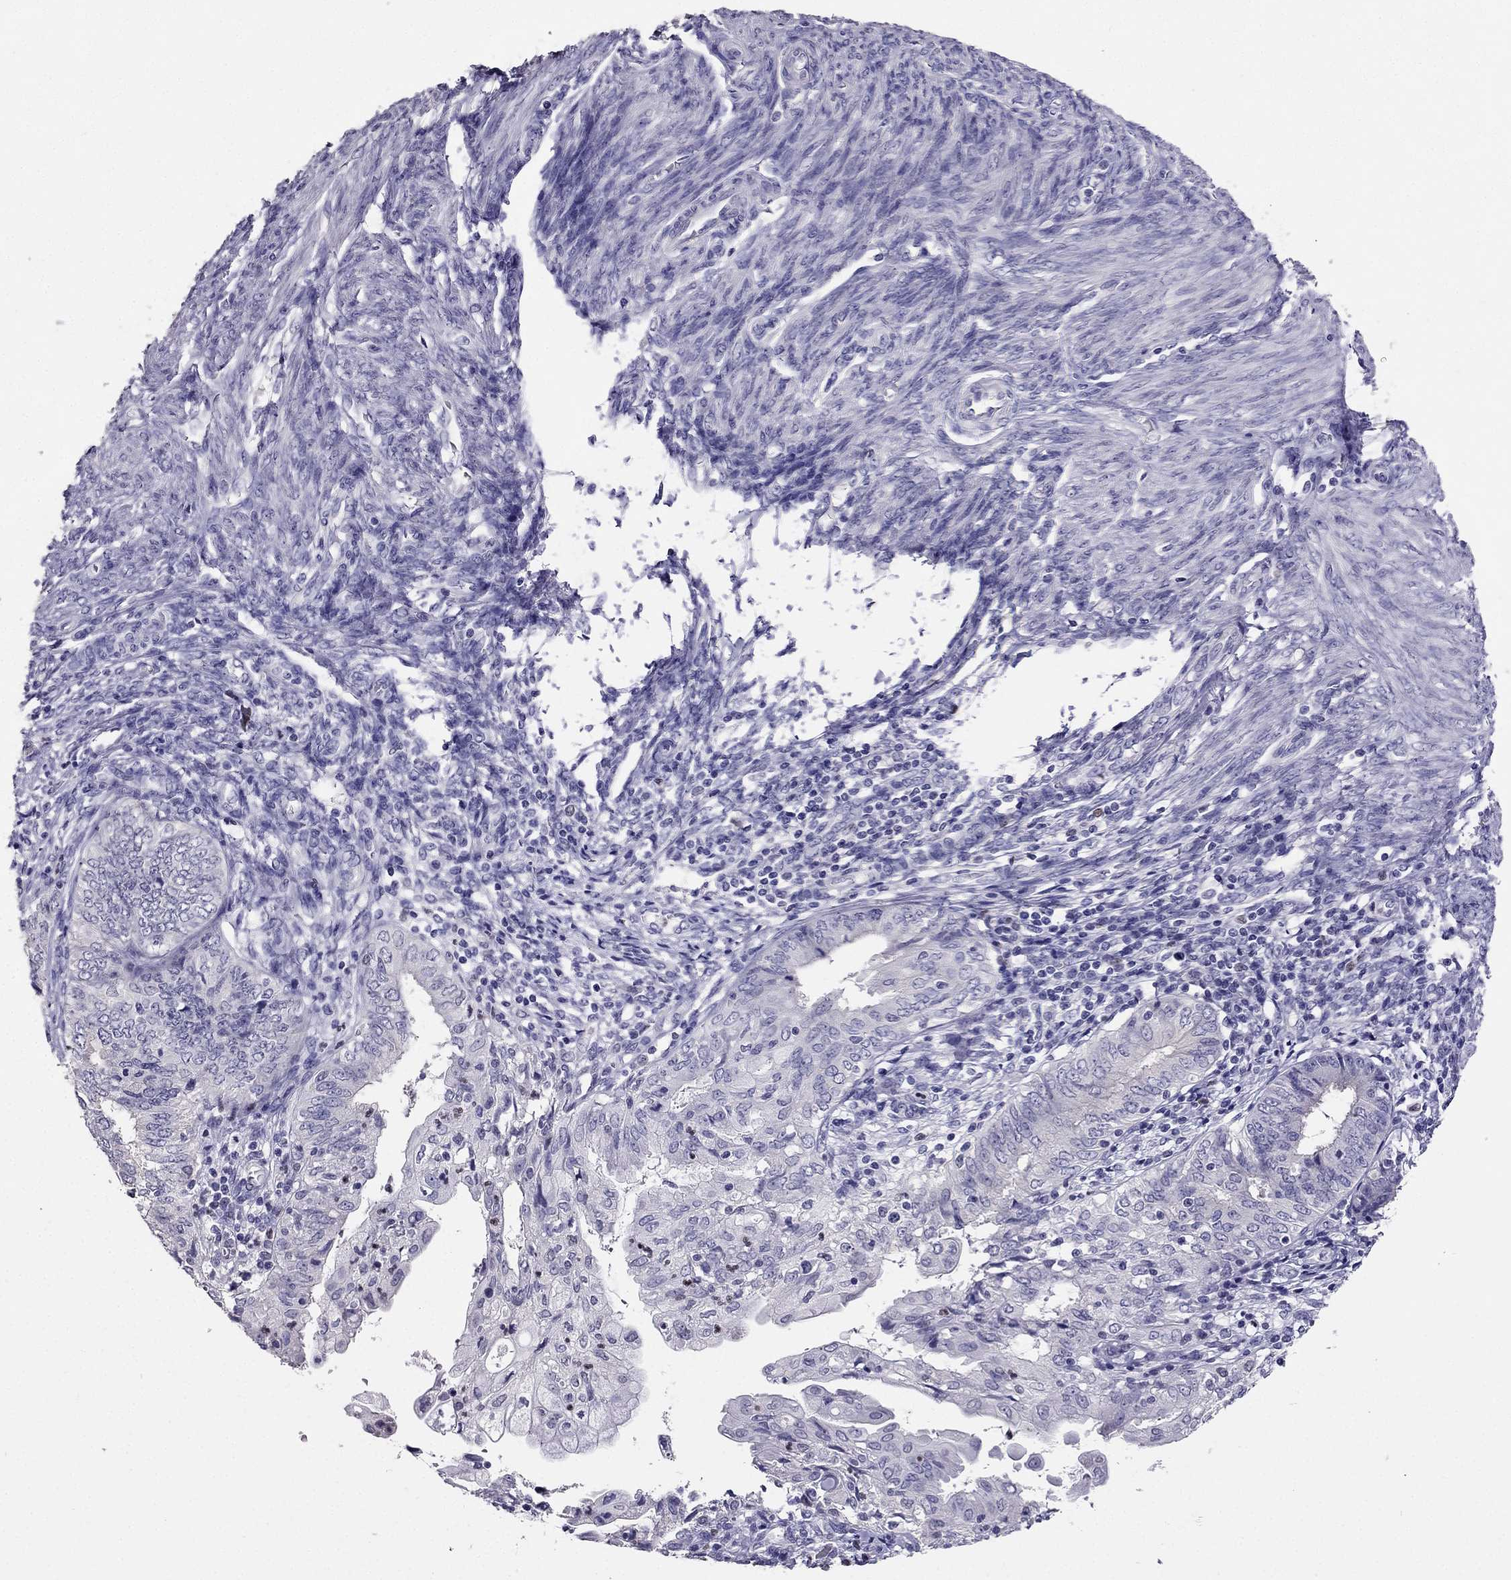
{"staining": {"intensity": "negative", "quantity": "none", "location": "none"}, "tissue": "endometrial cancer", "cell_type": "Tumor cells", "image_type": "cancer", "snomed": [{"axis": "morphology", "description": "Adenocarcinoma, NOS"}, {"axis": "topography", "description": "Endometrium"}], "caption": "This image is of endometrial adenocarcinoma stained with immunohistochemistry to label a protein in brown with the nuclei are counter-stained blue. There is no positivity in tumor cells.", "gene": "ARID3A", "patient": {"sex": "female", "age": 68}}